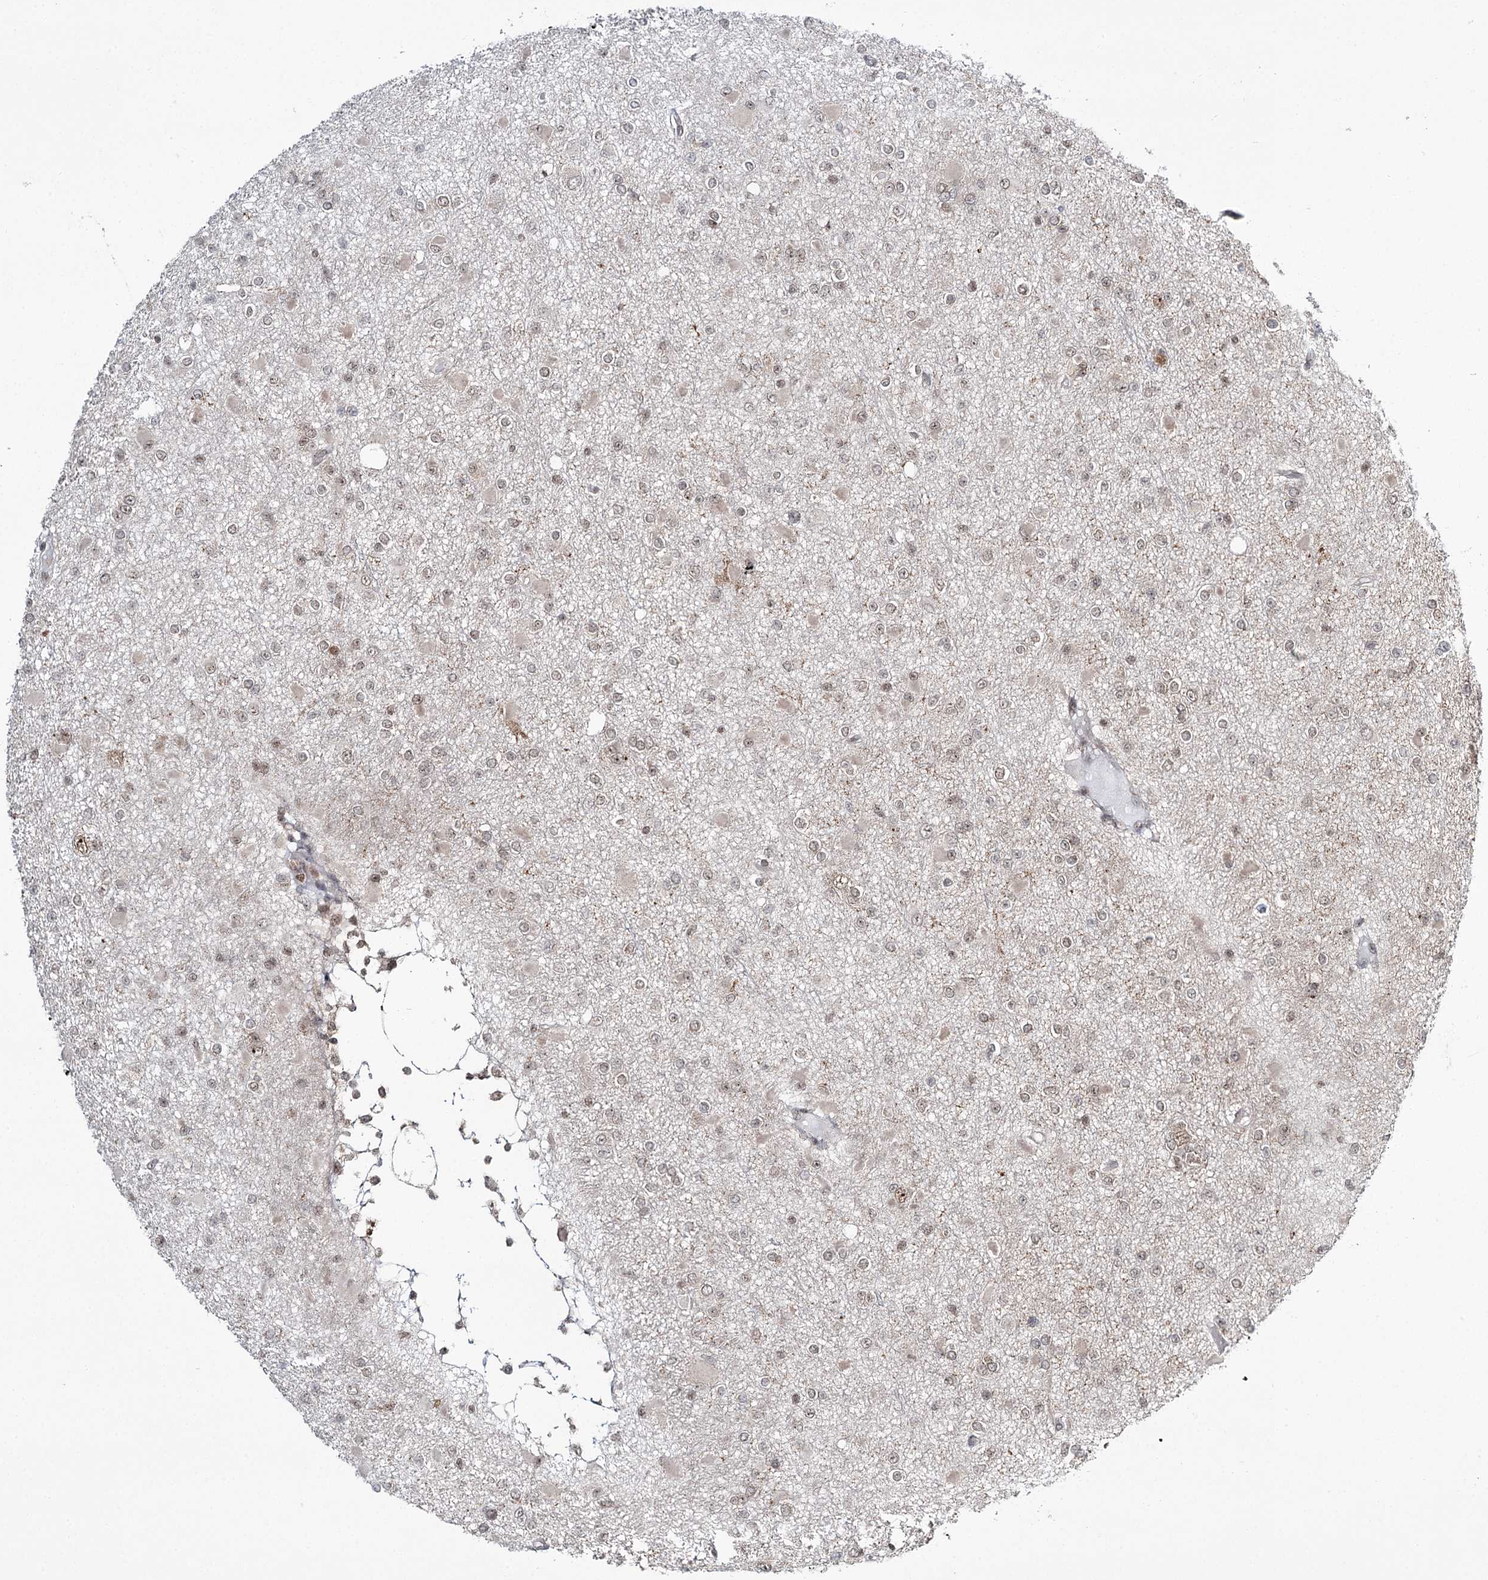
{"staining": {"intensity": "weak", "quantity": "25%-75%", "location": "nuclear"}, "tissue": "glioma", "cell_type": "Tumor cells", "image_type": "cancer", "snomed": [{"axis": "morphology", "description": "Glioma, malignant, Low grade"}, {"axis": "topography", "description": "Brain"}], "caption": "Immunohistochemistry of malignant glioma (low-grade) demonstrates low levels of weak nuclear expression in approximately 25%-75% of tumor cells.", "gene": "ERCC3", "patient": {"sex": "female", "age": 22}}